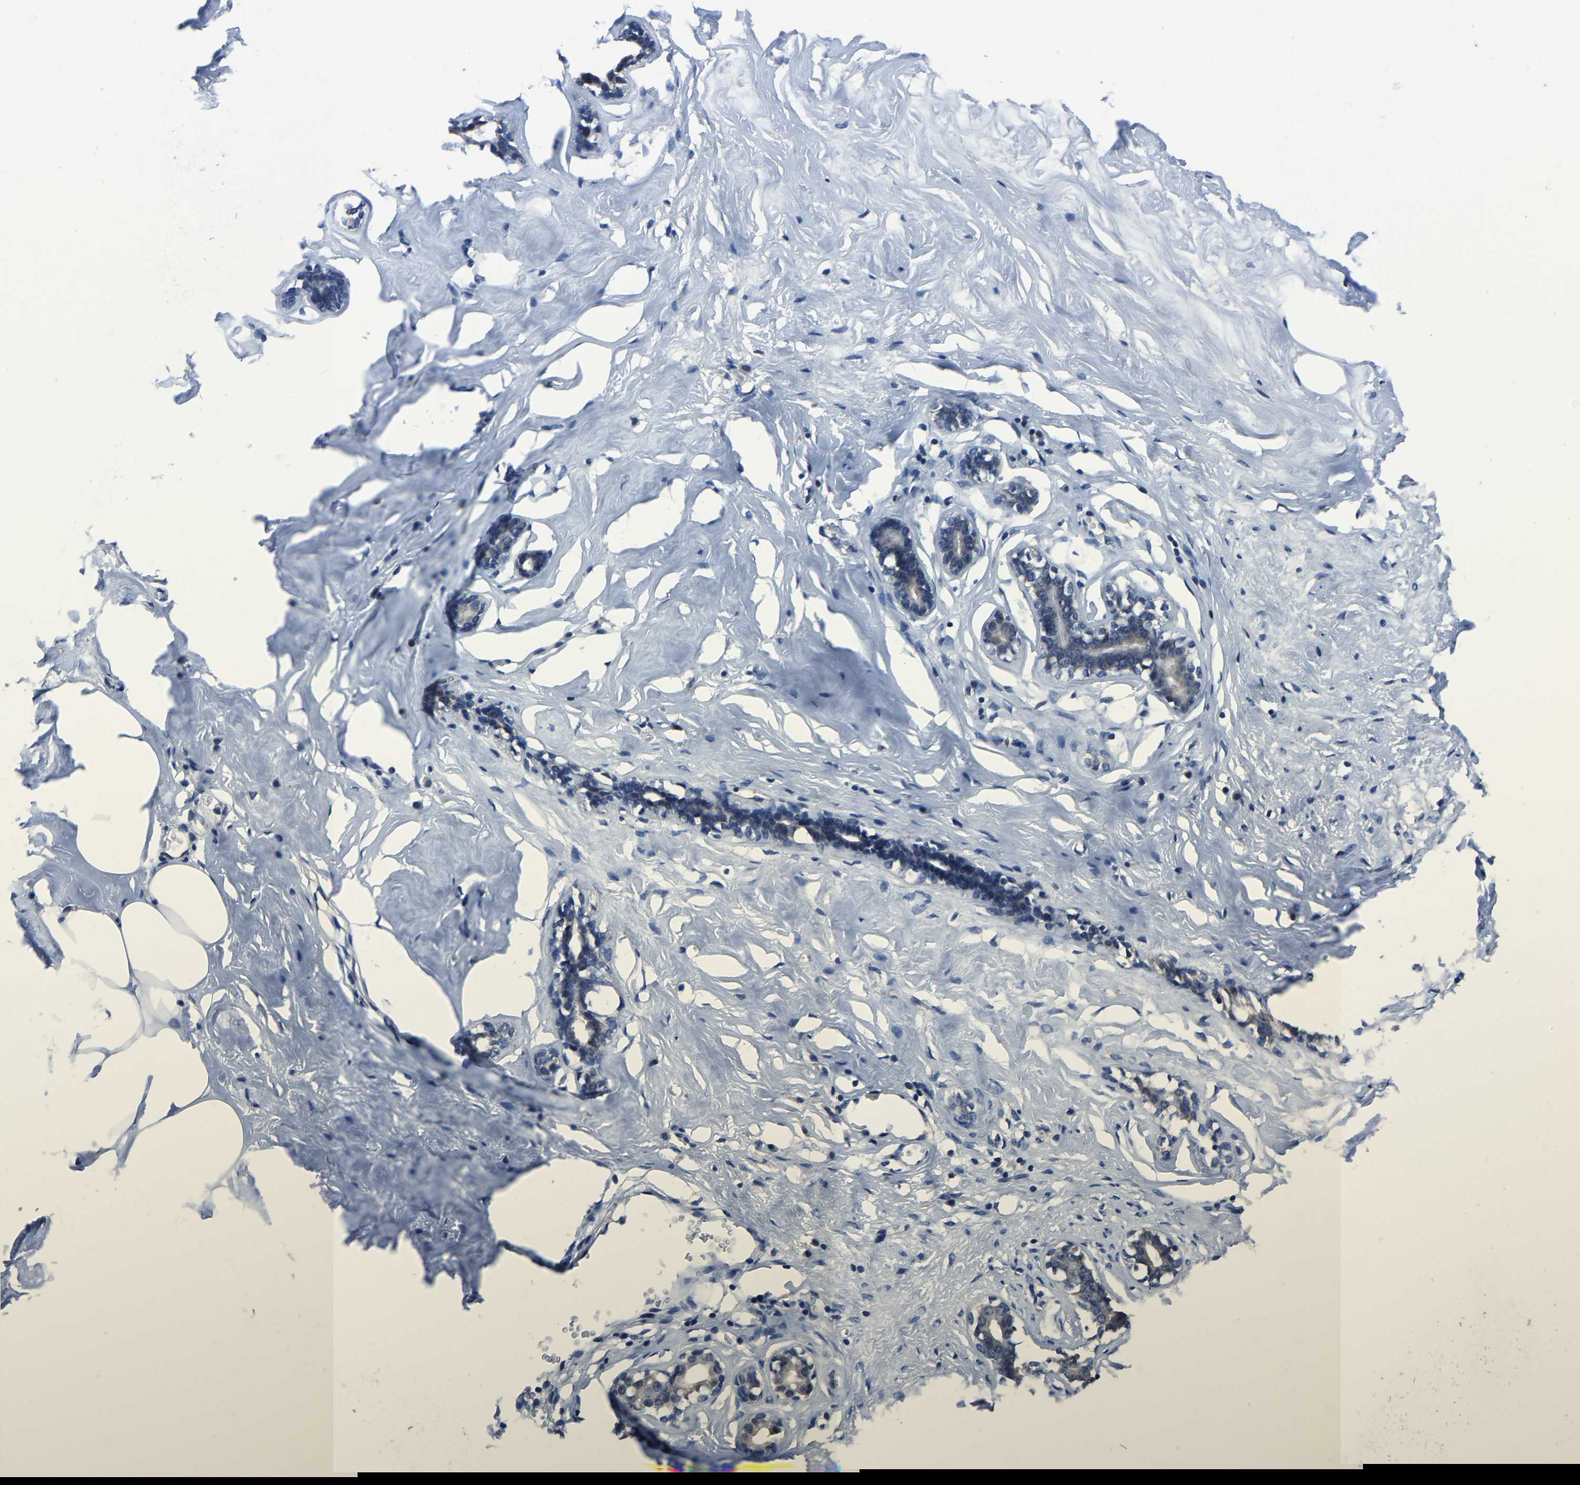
{"staining": {"intensity": "negative", "quantity": "none", "location": "none"}, "tissue": "adipose tissue", "cell_type": "Adipocytes", "image_type": "normal", "snomed": [{"axis": "morphology", "description": "Normal tissue, NOS"}, {"axis": "morphology", "description": "Fibrosis, NOS"}, {"axis": "topography", "description": "Breast"}, {"axis": "topography", "description": "Adipose tissue"}], "caption": "The immunohistochemistry histopathology image has no significant positivity in adipocytes of adipose tissue. Brightfield microscopy of immunohistochemistry (IHC) stained with DAB (3,3'-diaminobenzidine) (brown) and hematoxylin (blue), captured at high magnification.", "gene": "STRBP", "patient": {"sex": "female", "age": 39}}